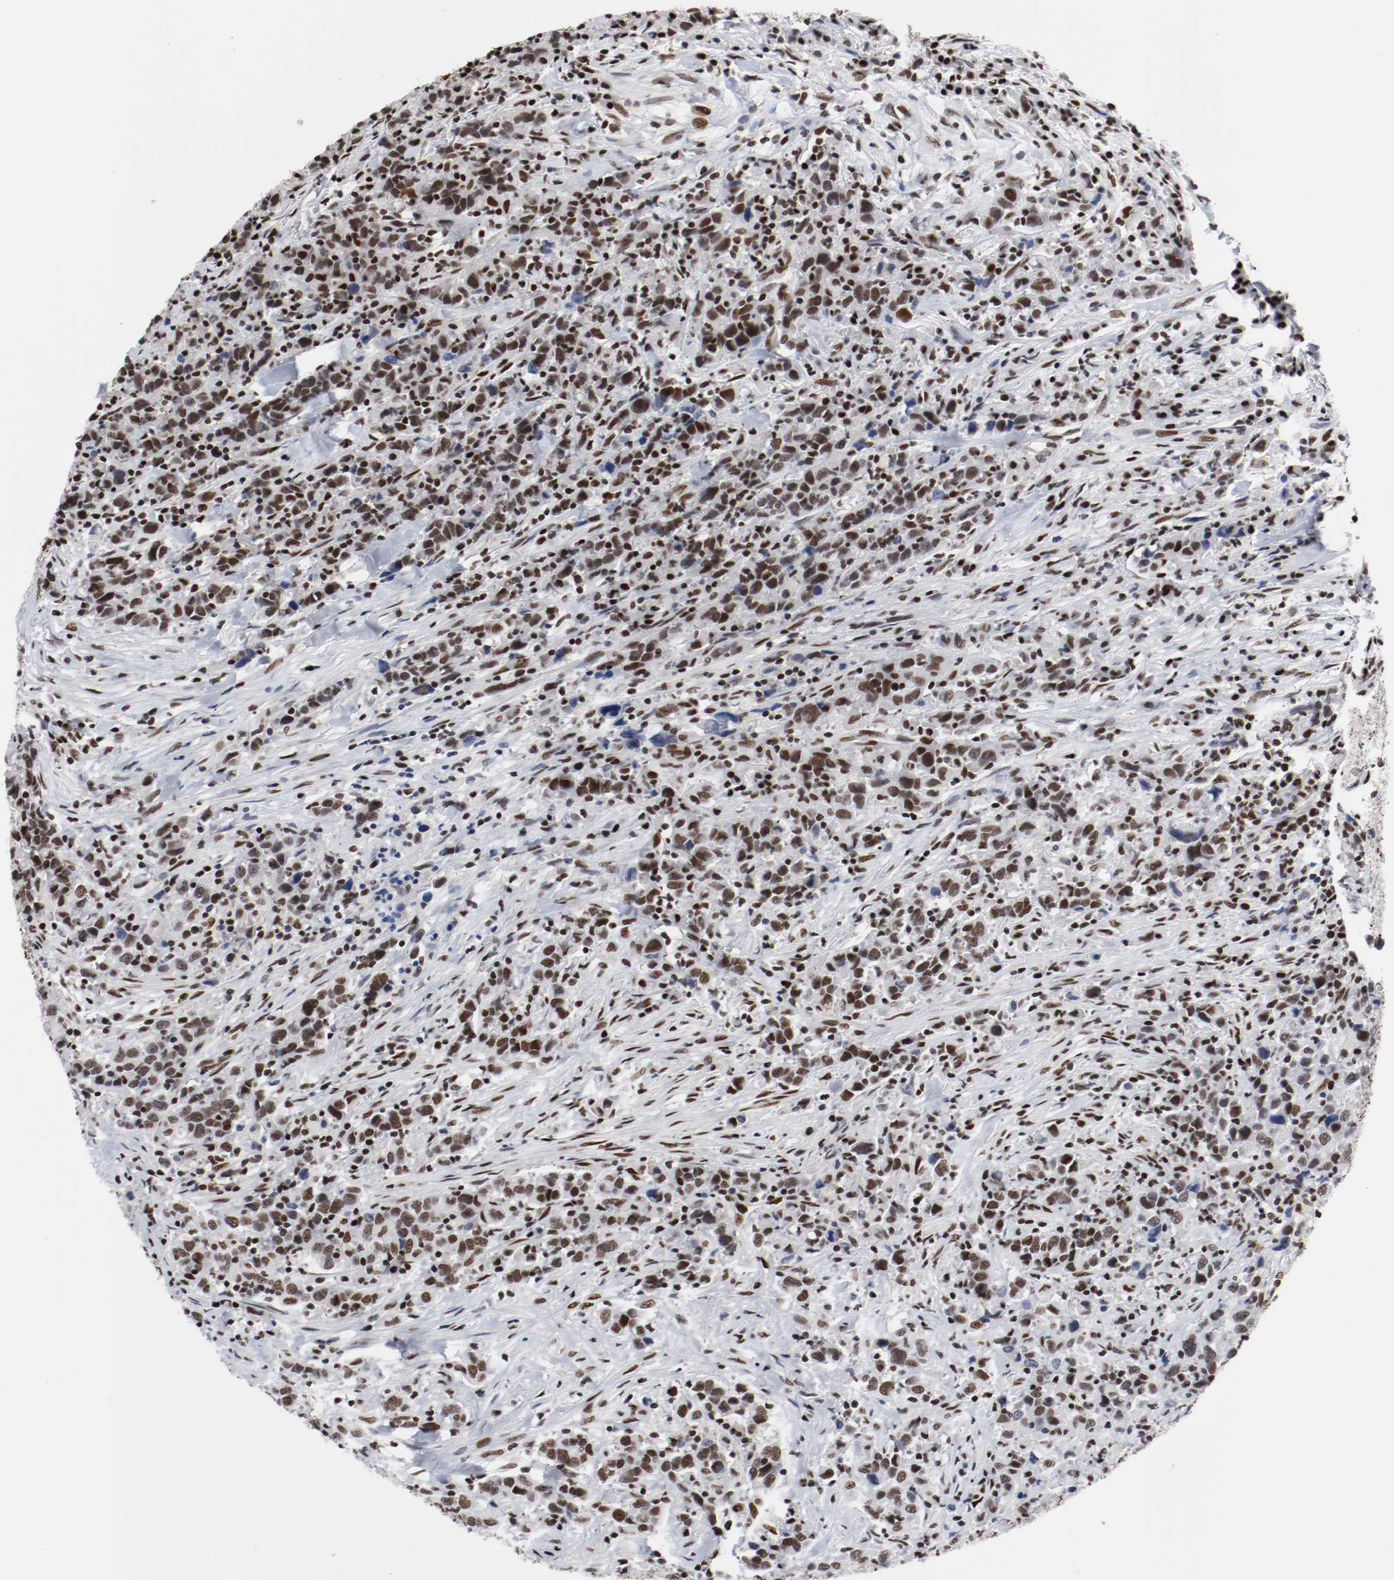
{"staining": {"intensity": "strong", "quantity": ">75%", "location": "nuclear"}, "tissue": "urothelial cancer", "cell_type": "Tumor cells", "image_type": "cancer", "snomed": [{"axis": "morphology", "description": "Urothelial carcinoma, High grade"}, {"axis": "topography", "description": "Urinary bladder"}], "caption": "IHC of urothelial carcinoma (high-grade) exhibits high levels of strong nuclear positivity in about >75% of tumor cells.", "gene": "MEF2D", "patient": {"sex": "male", "age": 61}}